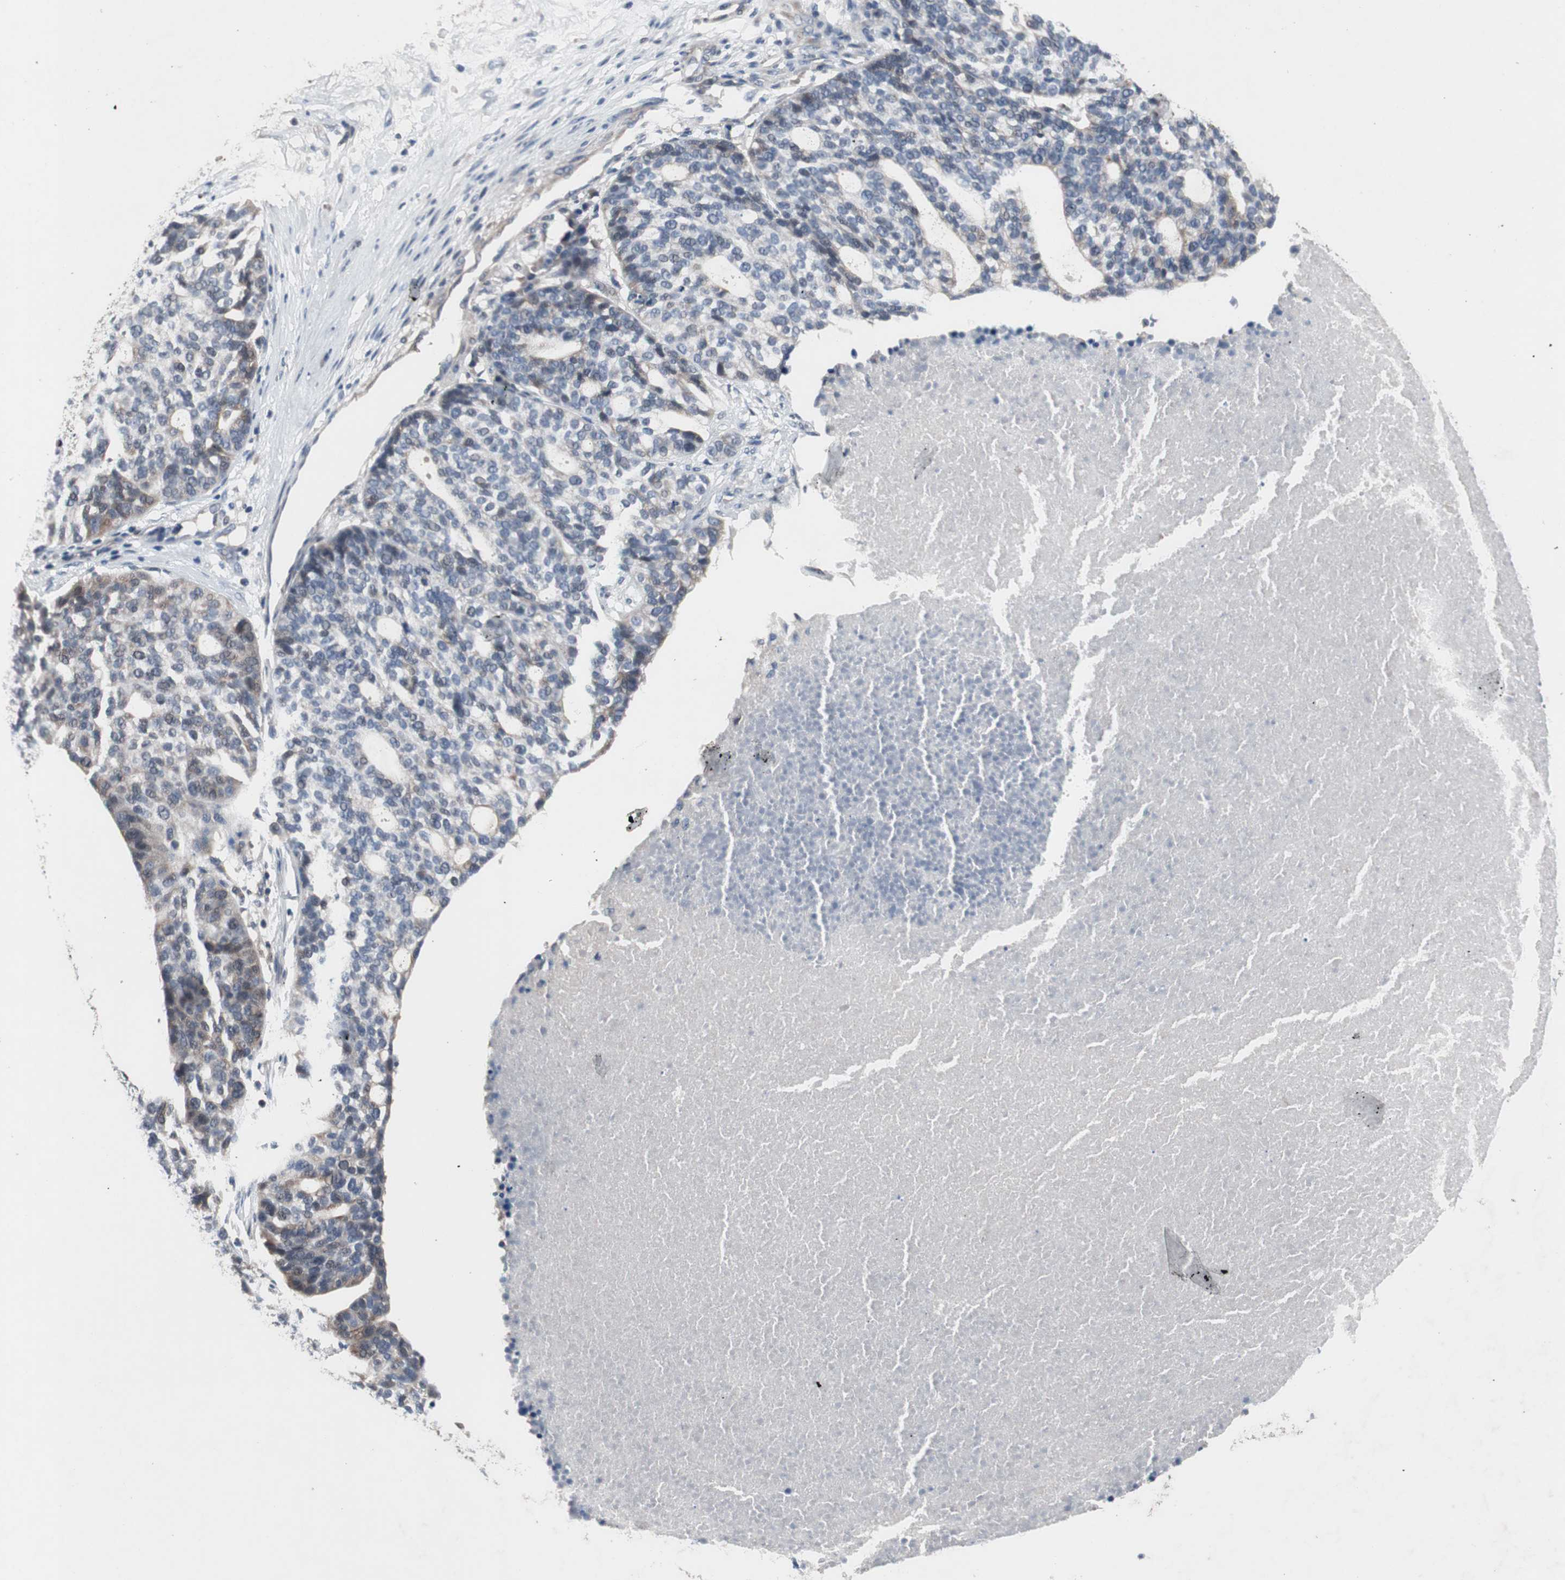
{"staining": {"intensity": "weak", "quantity": "<25%", "location": "cytoplasmic/membranous"}, "tissue": "ovarian cancer", "cell_type": "Tumor cells", "image_type": "cancer", "snomed": [{"axis": "morphology", "description": "Cystadenocarcinoma, serous, NOS"}, {"axis": "topography", "description": "Ovary"}], "caption": "Human ovarian cancer (serous cystadenocarcinoma) stained for a protein using immunohistochemistry (IHC) shows no positivity in tumor cells.", "gene": "MUTYH", "patient": {"sex": "female", "age": 59}}